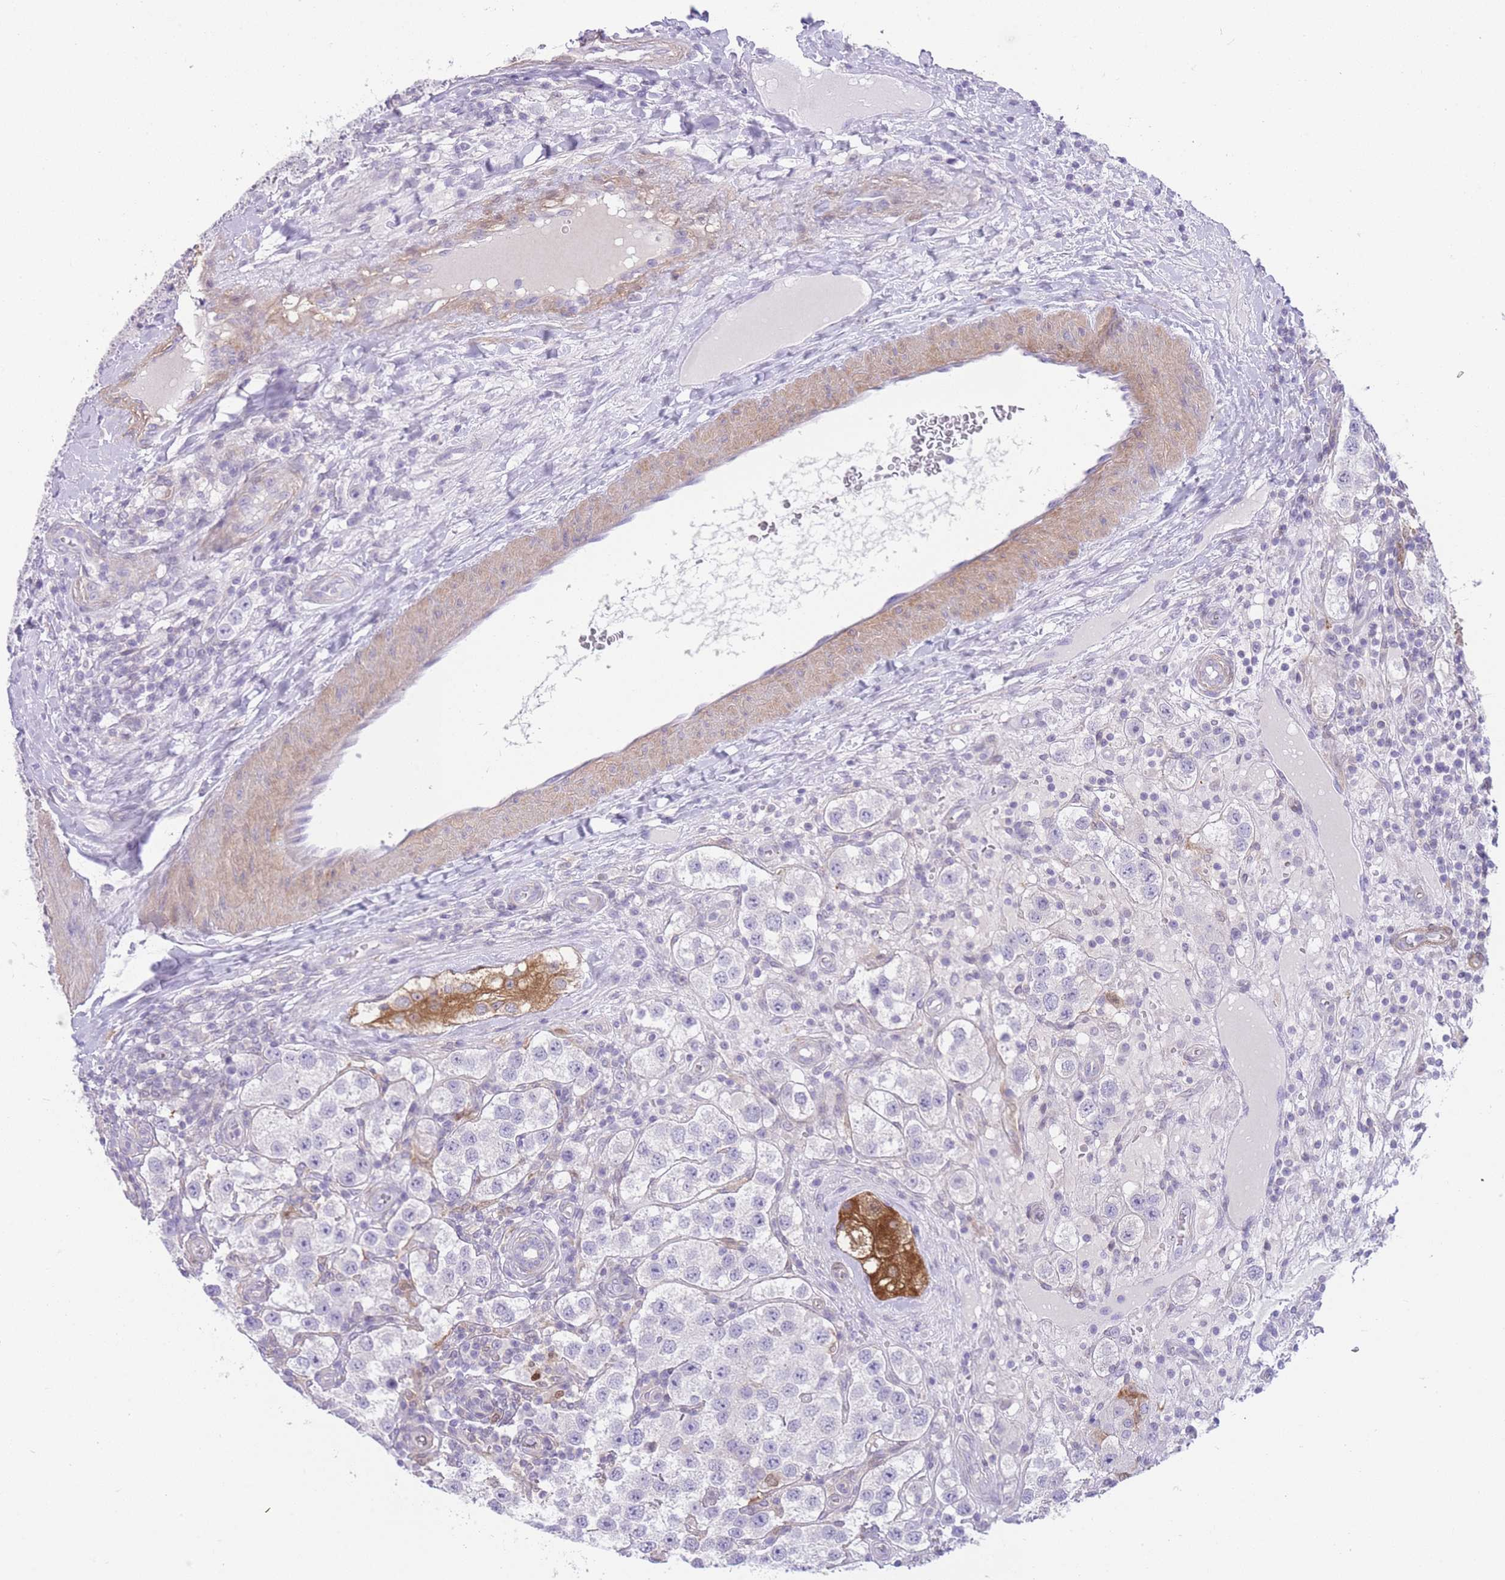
{"staining": {"intensity": "negative", "quantity": "none", "location": "none"}, "tissue": "testis cancer", "cell_type": "Tumor cells", "image_type": "cancer", "snomed": [{"axis": "morphology", "description": "Seminoma, NOS"}, {"axis": "topography", "description": "Testis"}], "caption": "High magnification brightfield microscopy of testis seminoma stained with DAB (3,3'-diaminobenzidine) (brown) and counterstained with hematoxylin (blue): tumor cells show no significant expression.", "gene": "OR11H12", "patient": {"sex": "male", "age": 37}}